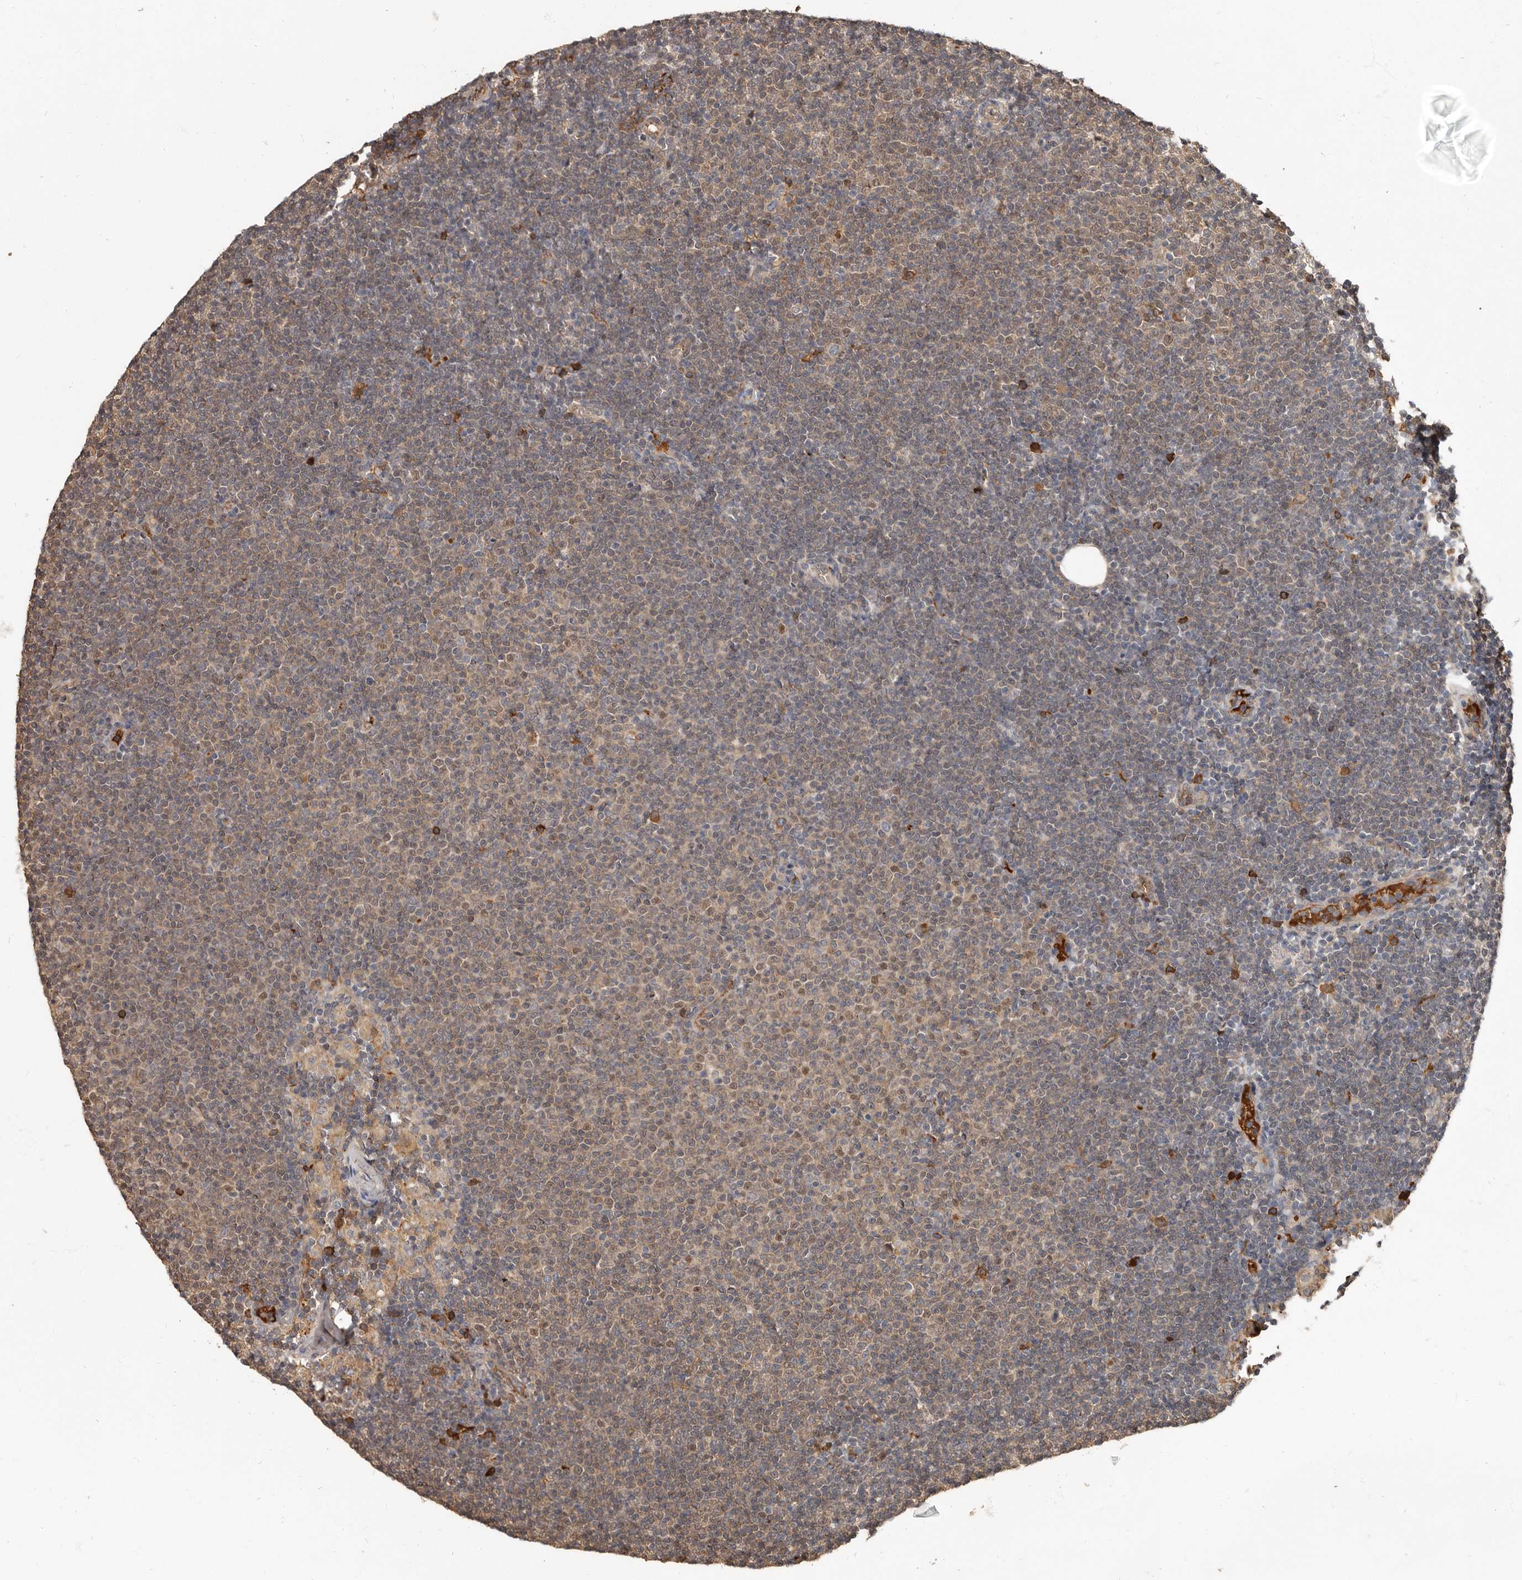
{"staining": {"intensity": "weak", "quantity": "25%-75%", "location": "cytoplasmic/membranous,nuclear"}, "tissue": "lymphoma", "cell_type": "Tumor cells", "image_type": "cancer", "snomed": [{"axis": "morphology", "description": "Malignant lymphoma, non-Hodgkin's type, Low grade"}, {"axis": "topography", "description": "Lymph node"}], "caption": "High-power microscopy captured an immunohistochemistry micrograph of malignant lymphoma, non-Hodgkin's type (low-grade), revealing weak cytoplasmic/membranous and nuclear staining in approximately 25%-75% of tumor cells.", "gene": "LRGUK", "patient": {"sex": "female", "age": 53}}